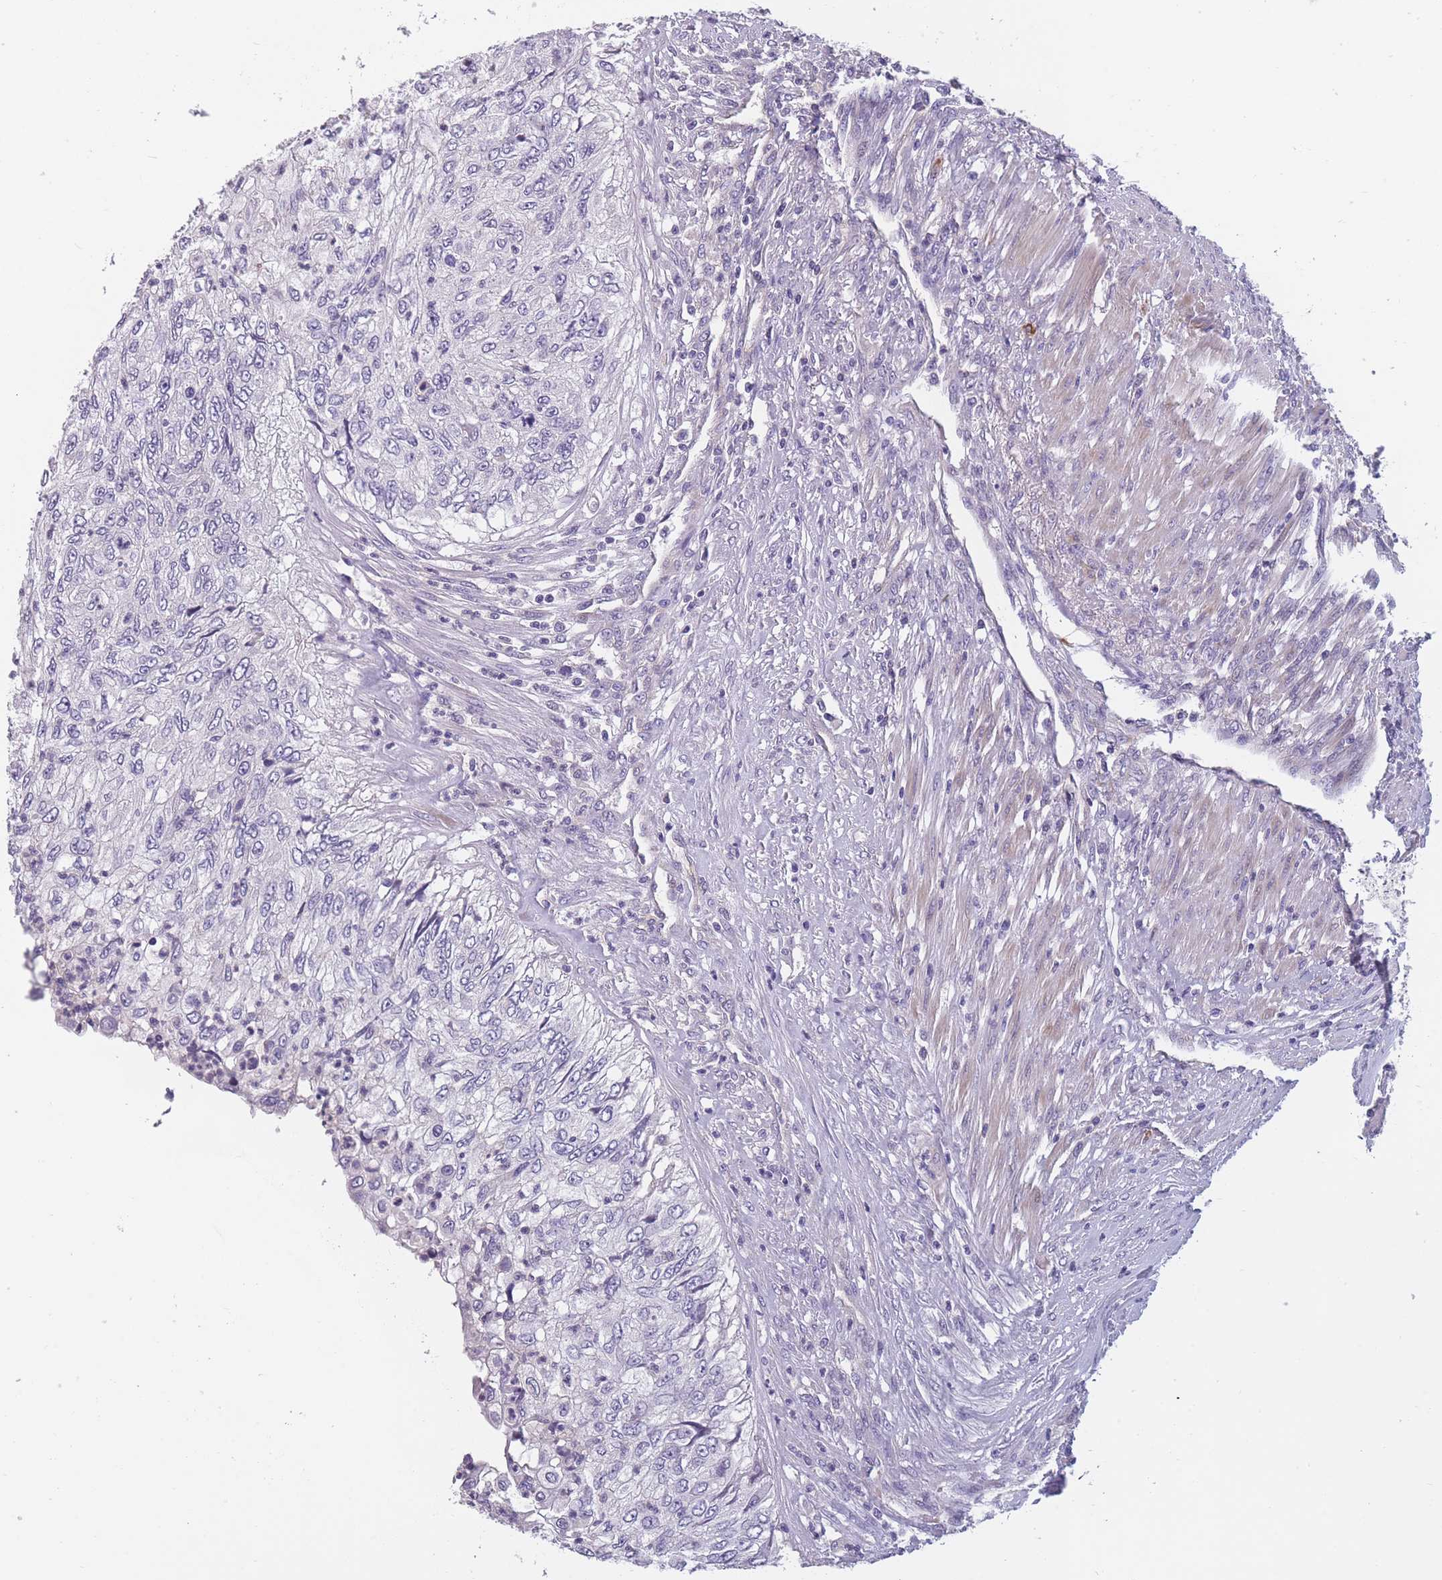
{"staining": {"intensity": "negative", "quantity": "none", "location": "none"}, "tissue": "urothelial cancer", "cell_type": "Tumor cells", "image_type": "cancer", "snomed": [{"axis": "morphology", "description": "Urothelial carcinoma, High grade"}, {"axis": "topography", "description": "Urinary bladder"}], "caption": "Immunohistochemistry of urothelial cancer exhibits no staining in tumor cells.", "gene": "FAM83F", "patient": {"sex": "female", "age": 60}}